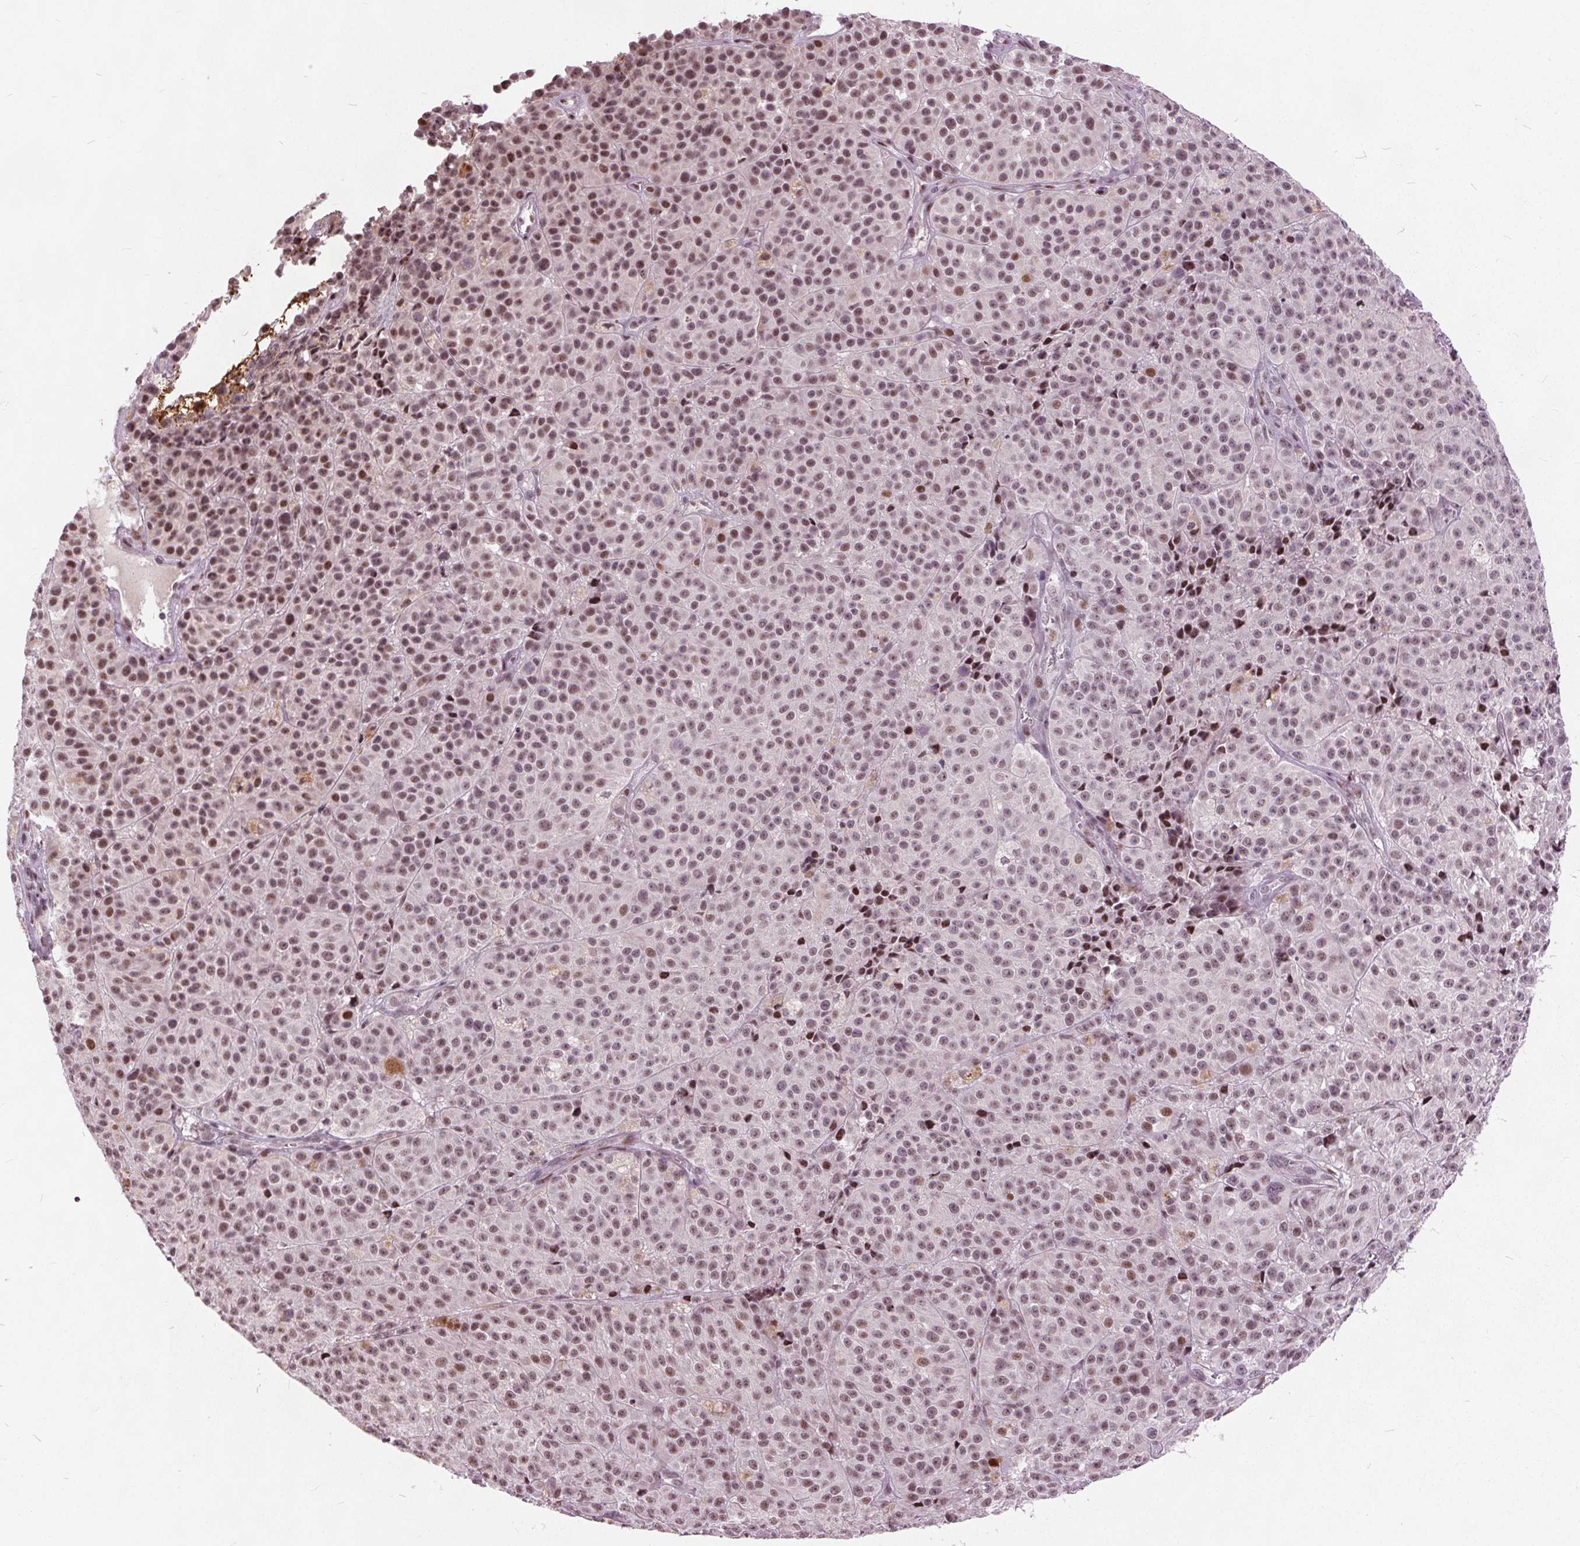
{"staining": {"intensity": "moderate", "quantity": "25%-75%", "location": "nuclear"}, "tissue": "melanoma", "cell_type": "Tumor cells", "image_type": "cancer", "snomed": [{"axis": "morphology", "description": "Malignant melanoma, NOS"}, {"axis": "topography", "description": "Skin"}], "caption": "Immunohistochemistry (IHC) image of neoplastic tissue: malignant melanoma stained using immunohistochemistry shows medium levels of moderate protein expression localized specifically in the nuclear of tumor cells, appearing as a nuclear brown color.", "gene": "TTC34", "patient": {"sex": "female", "age": 58}}